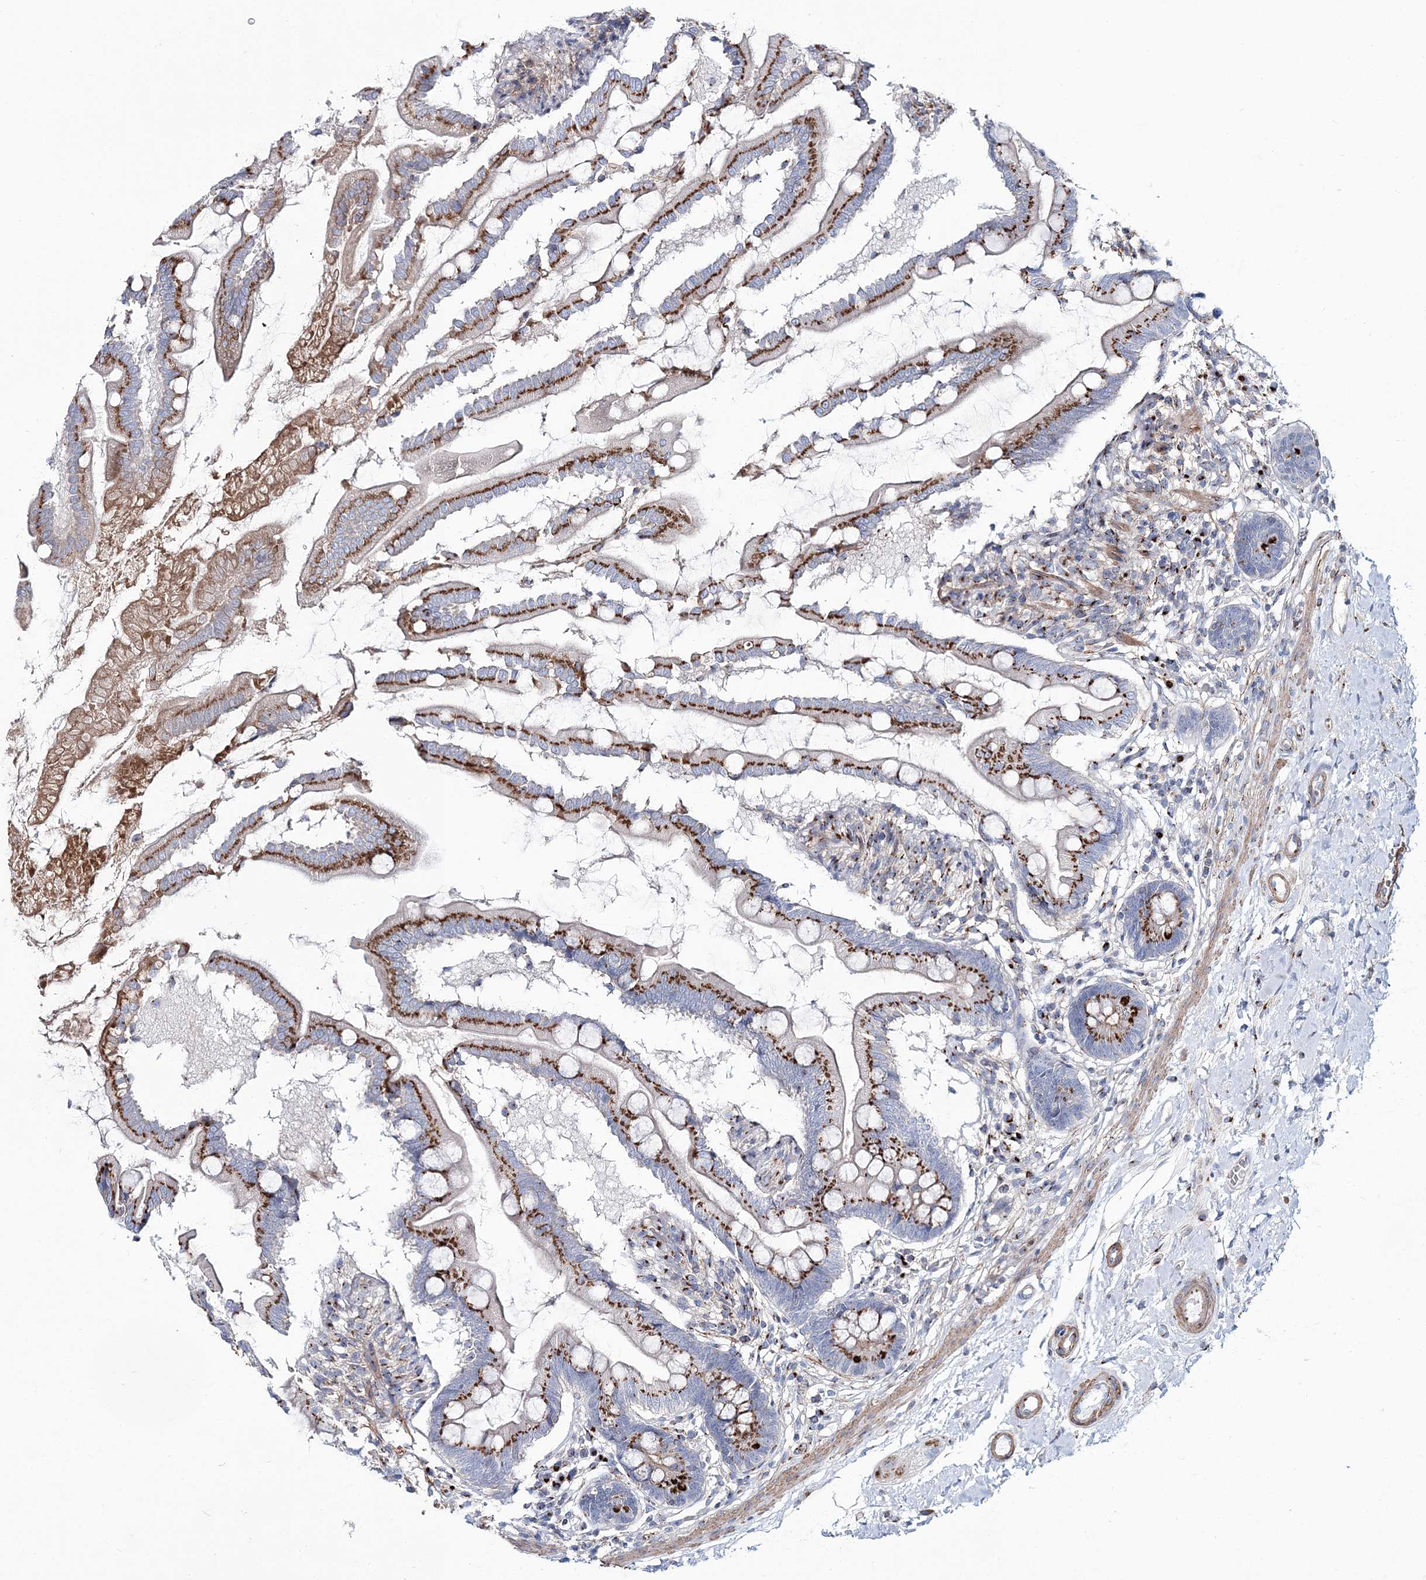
{"staining": {"intensity": "strong", "quantity": ">75%", "location": "cytoplasmic/membranous"}, "tissue": "small intestine", "cell_type": "Glandular cells", "image_type": "normal", "snomed": [{"axis": "morphology", "description": "Normal tissue, NOS"}, {"axis": "topography", "description": "Small intestine"}], "caption": "Small intestine stained with a brown dye demonstrates strong cytoplasmic/membranous positive positivity in approximately >75% of glandular cells.", "gene": "MAN1A2", "patient": {"sex": "female", "age": 56}}